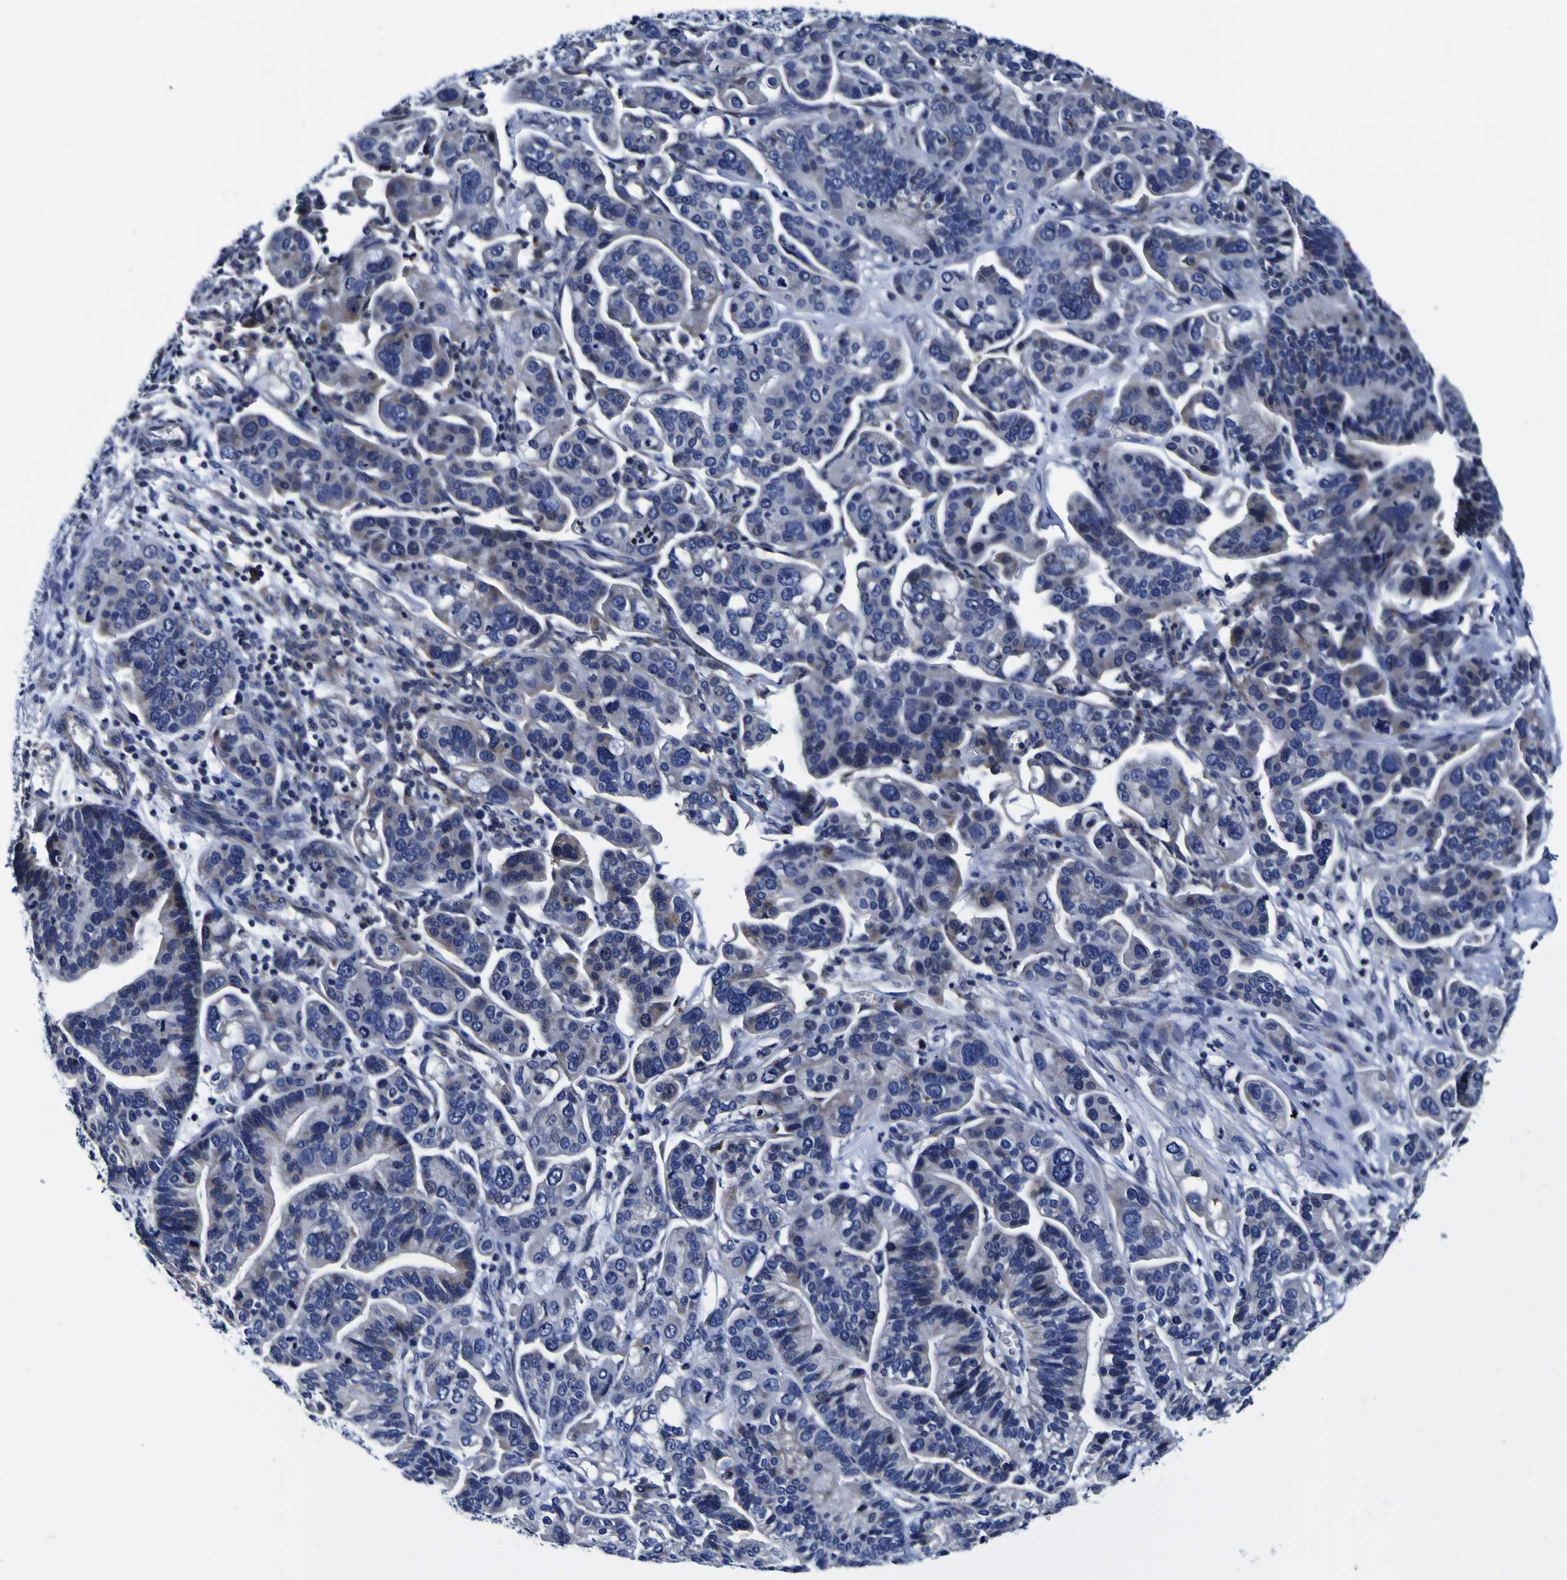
{"staining": {"intensity": "moderate", "quantity": "25%-75%", "location": "cytoplasmic/membranous"}, "tissue": "ovarian cancer", "cell_type": "Tumor cells", "image_type": "cancer", "snomed": [{"axis": "morphology", "description": "Cystadenocarcinoma, serous, NOS"}, {"axis": "topography", "description": "Ovary"}], "caption": "IHC image of neoplastic tissue: human ovarian cancer (serous cystadenocarcinoma) stained using immunohistochemistry reveals medium levels of moderate protein expression localized specifically in the cytoplasmic/membranous of tumor cells, appearing as a cytoplasmic/membranous brown color.", "gene": "PDLIM4", "patient": {"sex": "female", "age": 56}}